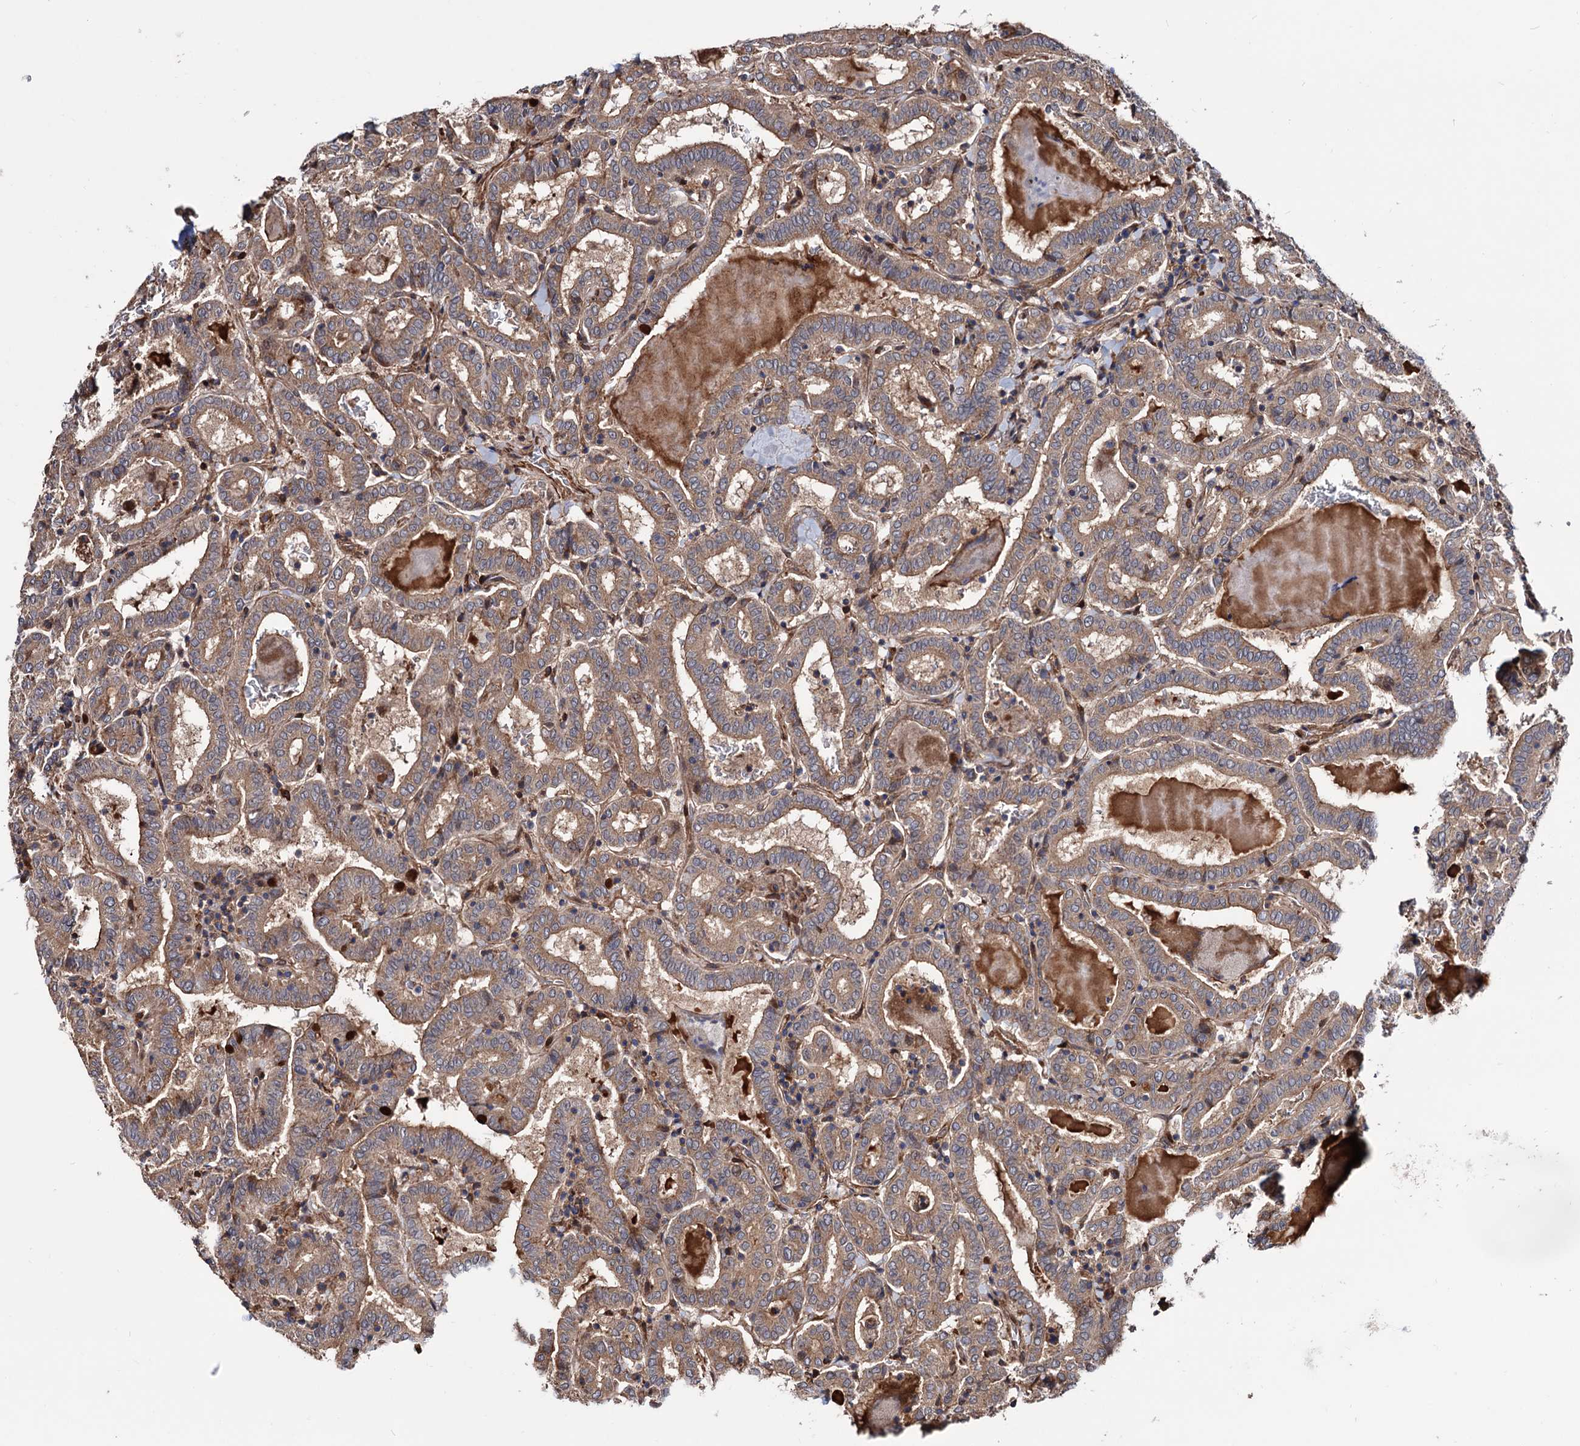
{"staining": {"intensity": "moderate", "quantity": ">75%", "location": "cytoplasmic/membranous"}, "tissue": "thyroid cancer", "cell_type": "Tumor cells", "image_type": "cancer", "snomed": [{"axis": "morphology", "description": "Papillary adenocarcinoma, NOS"}, {"axis": "topography", "description": "Thyroid gland"}], "caption": "High-magnification brightfield microscopy of papillary adenocarcinoma (thyroid) stained with DAB (brown) and counterstained with hematoxylin (blue). tumor cells exhibit moderate cytoplasmic/membranous staining is seen in about>75% of cells.", "gene": "FERMT2", "patient": {"sex": "female", "age": 72}}